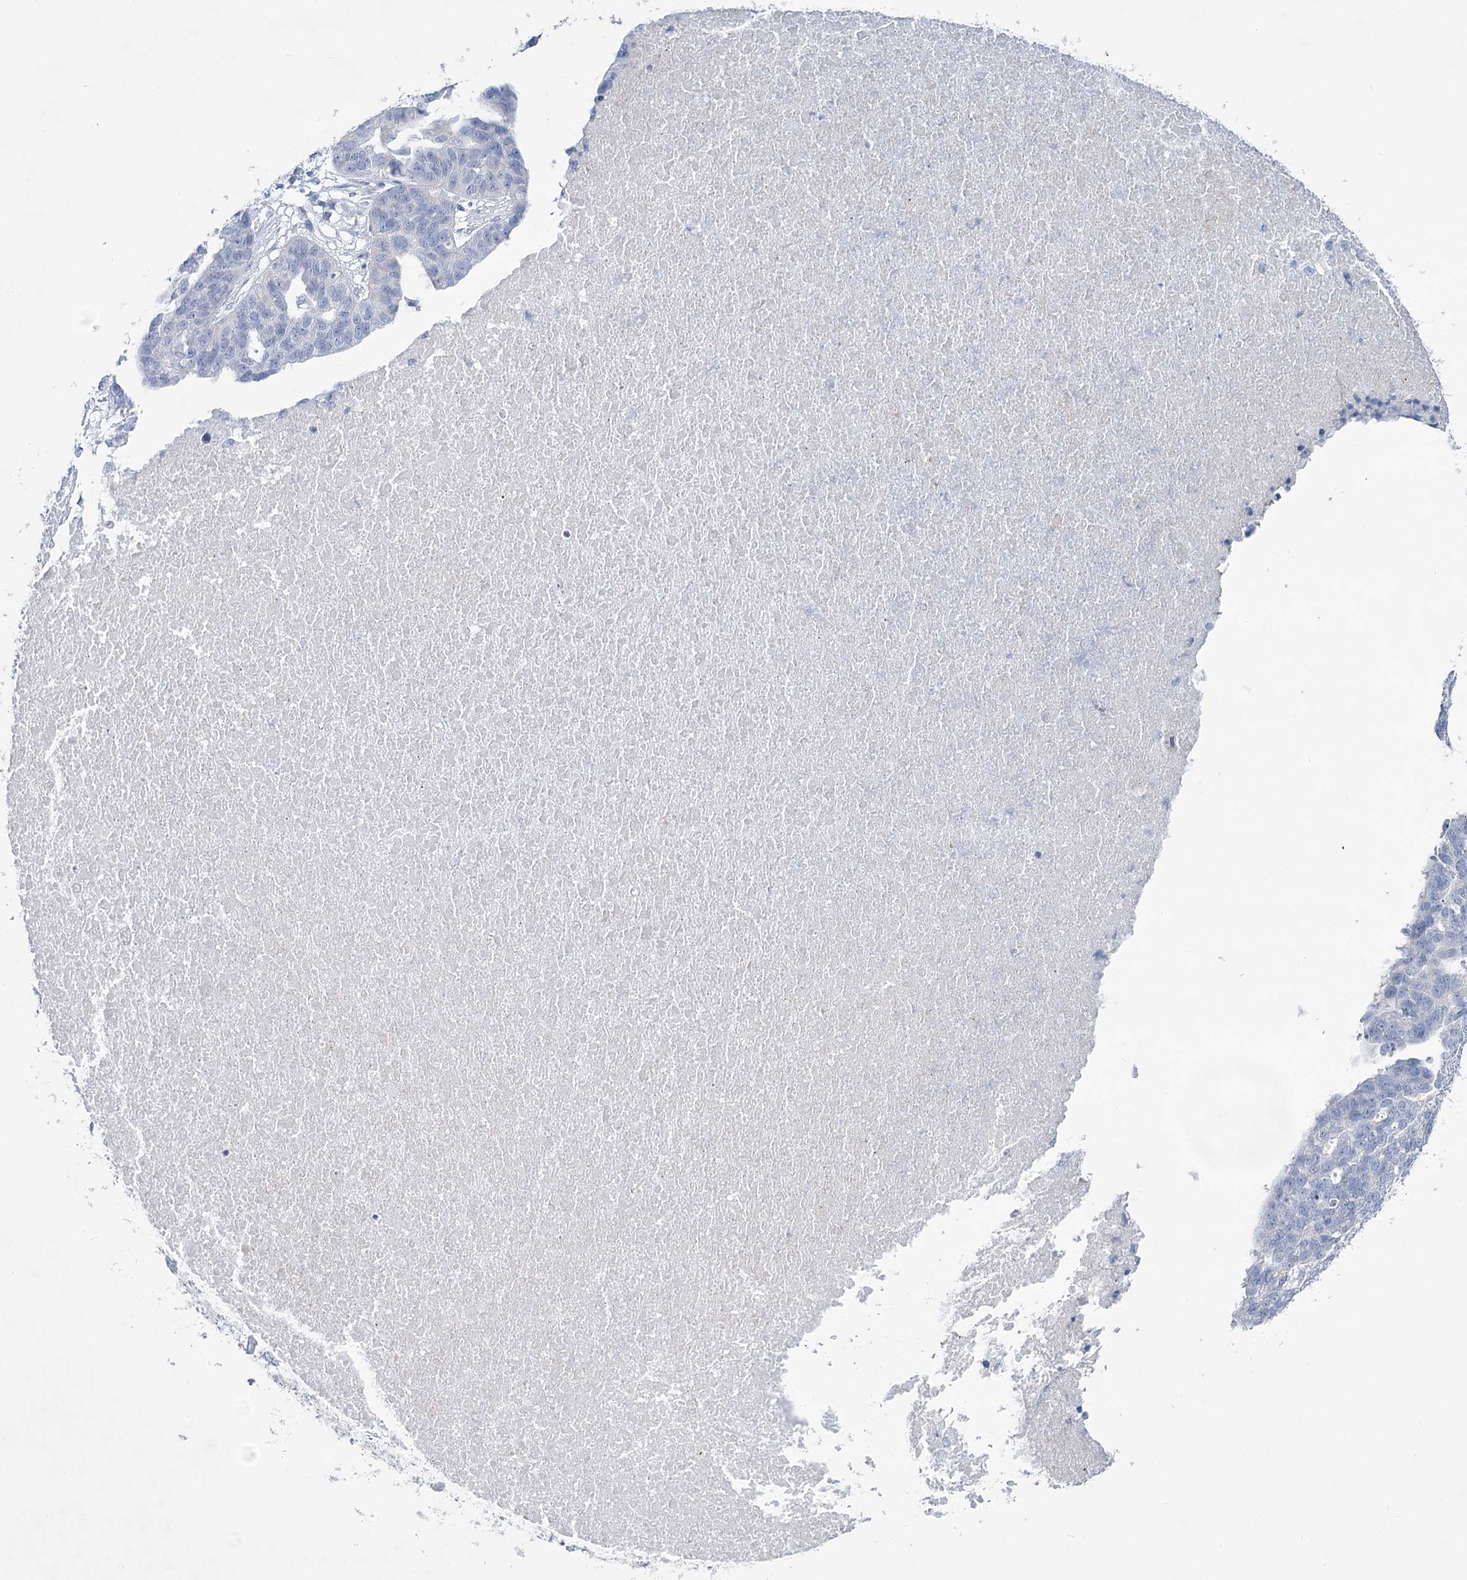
{"staining": {"intensity": "negative", "quantity": "none", "location": "none"}, "tissue": "ovarian cancer", "cell_type": "Tumor cells", "image_type": "cancer", "snomed": [{"axis": "morphology", "description": "Cystadenocarcinoma, serous, NOS"}, {"axis": "topography", "description": "Ovary"}], "caption": "Image shows no protein expression in tumor cells of ovarian cancer (serous cystadenocarcinoma) tissue.", "gene": "CCDC88A", "patient": {"sex": "female", "age": 59}}